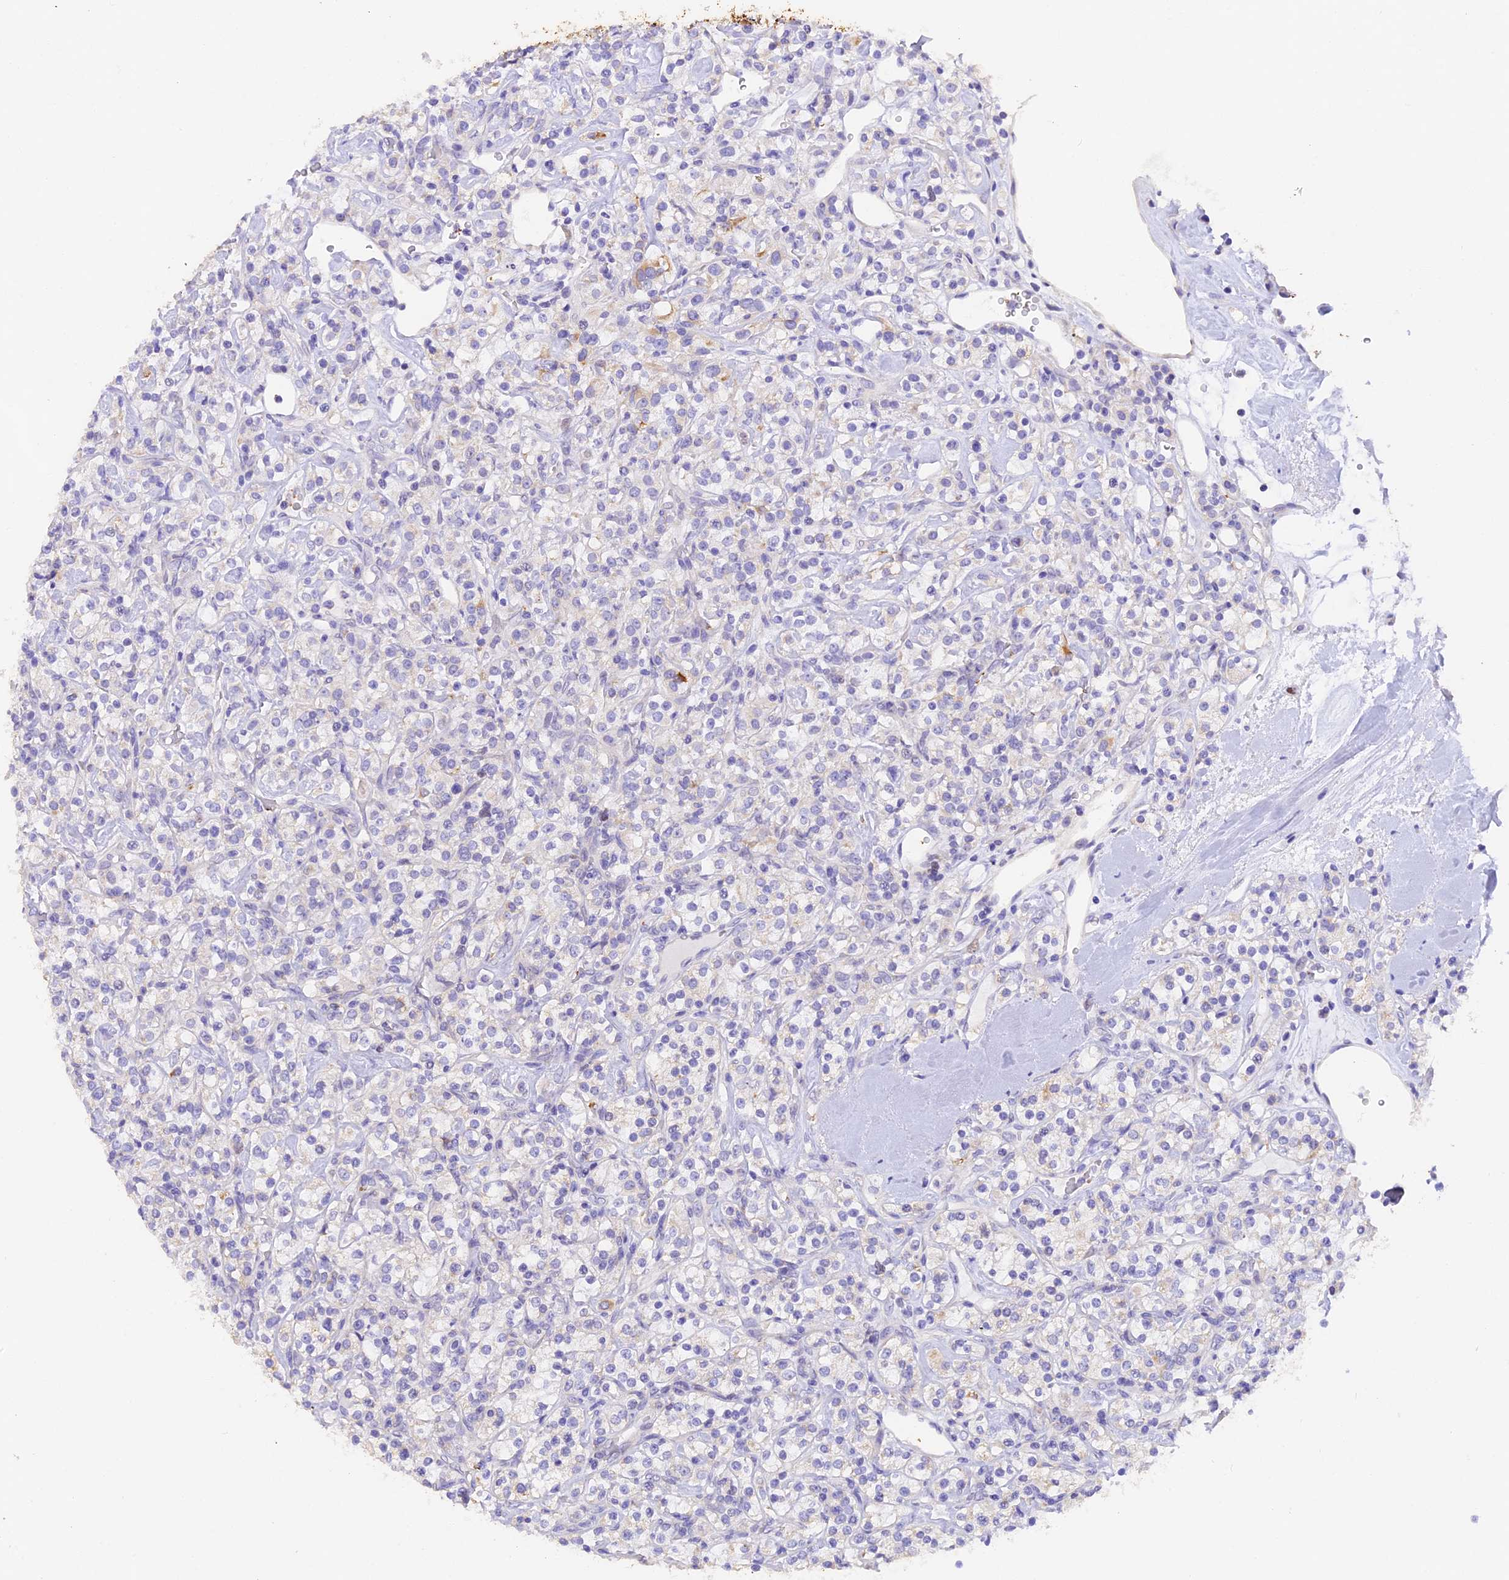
{"staining": {"intensity": "negative", "quantity": "none", "location": "none"}, "tissue": "renal cancer", "cell_type": "Tumor cells", "image_type": "cancer", "snomed": [{"axis": "morphology", "description": "Adenocarcinoma, NOS"}, {"axis": "topography", "description": "Kidney"}], "caption": "DAB (3,3'-diaminobenzidine) immunohistochemical staining of adenocarcinoma (renal) displays no significant staining in tumor cells. Brightfield microscopy of immunohistochemistry stained with DAB (3,3'-diaminobenzidine) (brown) and hematoxylin (blue), captured at high magnification.", "gene": "PKIA", "patient": {"sex": "male", "age": 77}}